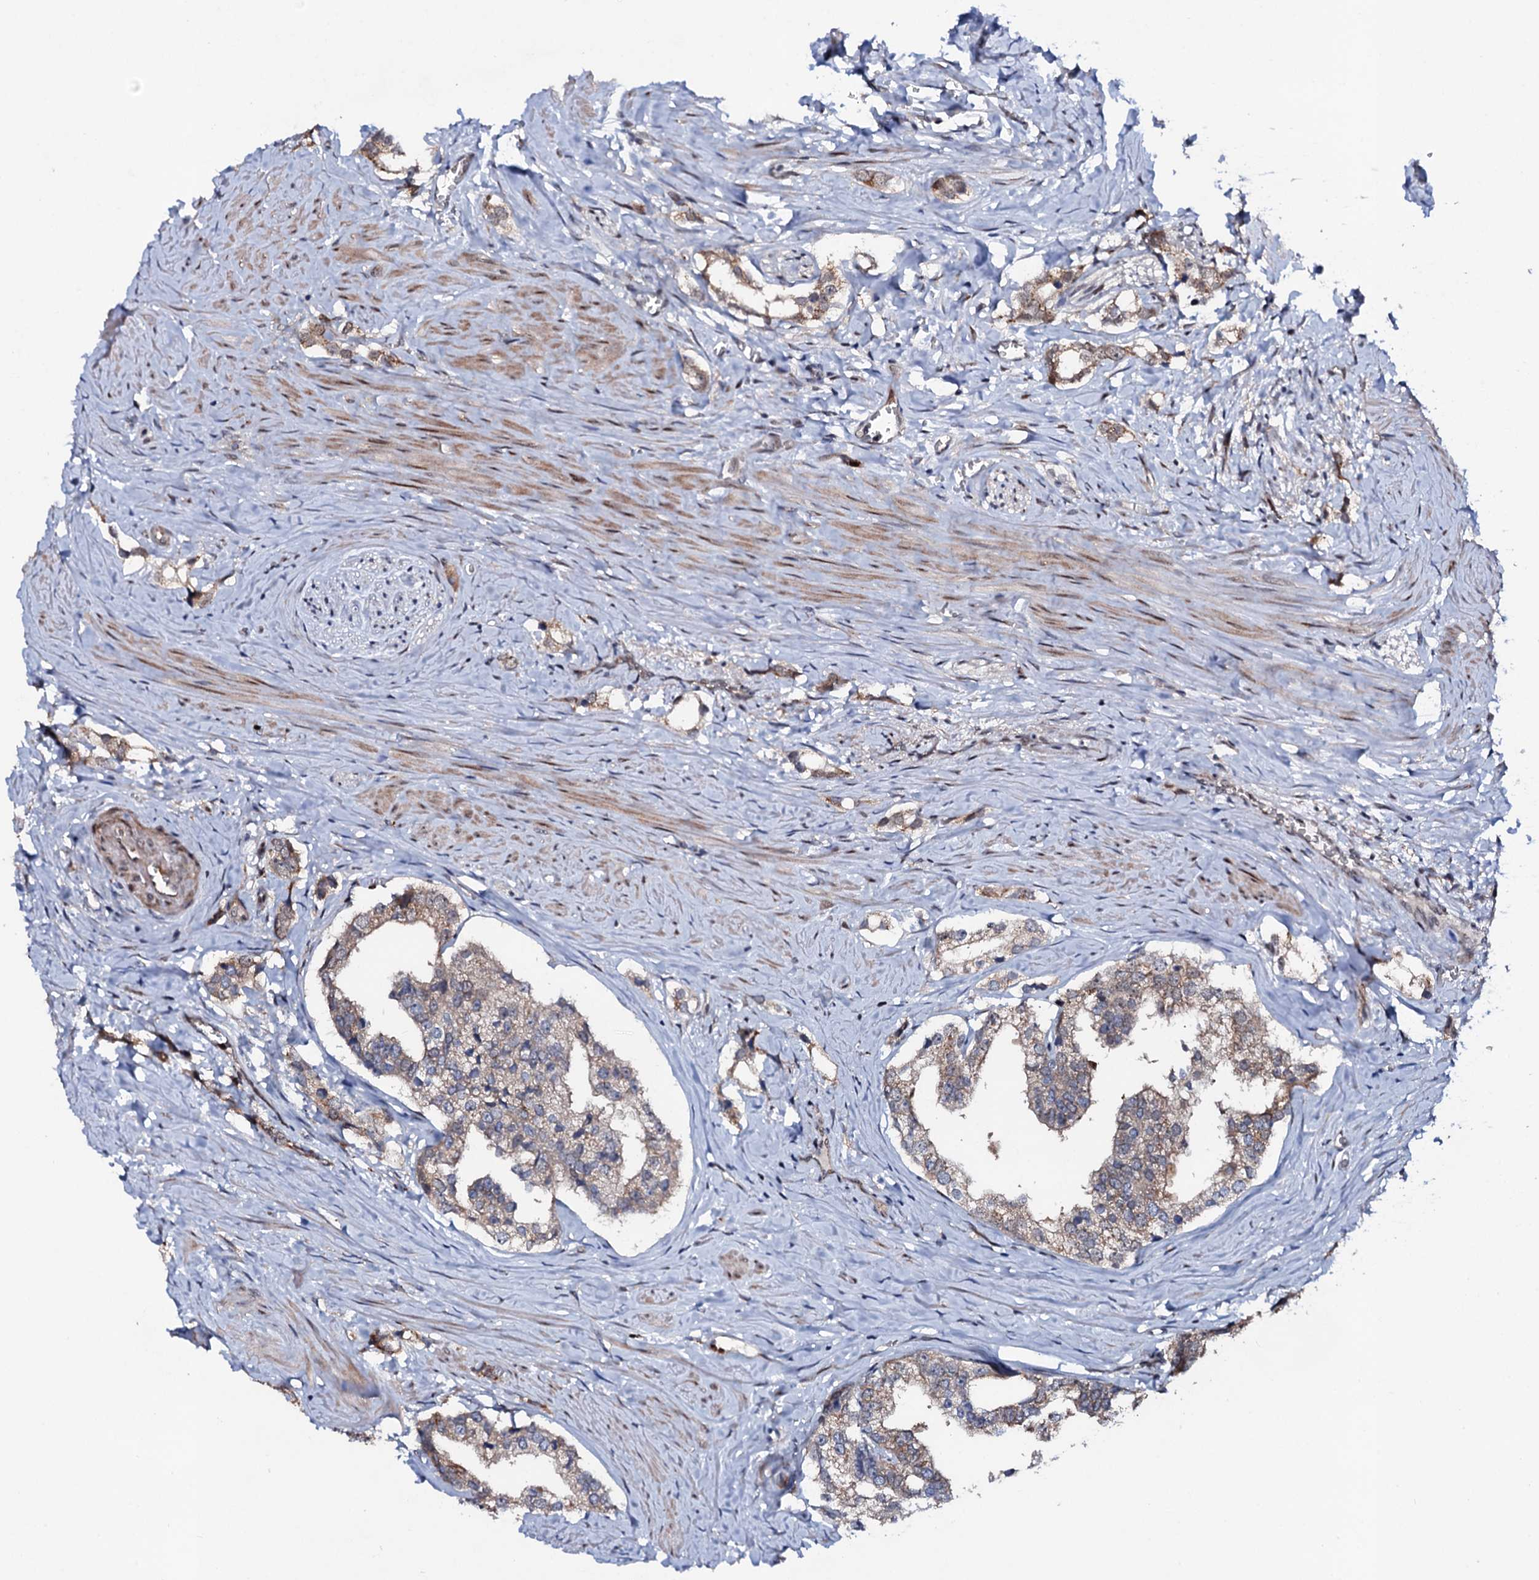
{"staining": {"intensity": "weak", "quantity": "25%-75%", "location": "cytoplasmic/membranous"}, "tissue": "prostate cancer", "cell_type": "Tumor cells", "image_type": "cancer", "snomed": [{"axis": "morphology", "description": "Adenocarcinoma, High grade"}, {"axis": "topography", "description": "Prostate"}], "caption": "Prostate cancer was stained to show a protein in brown. There is low levels of weak cytoplasmic/membranous positivity in about 25%-75% of tumor cells.", "gene": "COG6", "patient": {"sex": "male", "age": 66}}